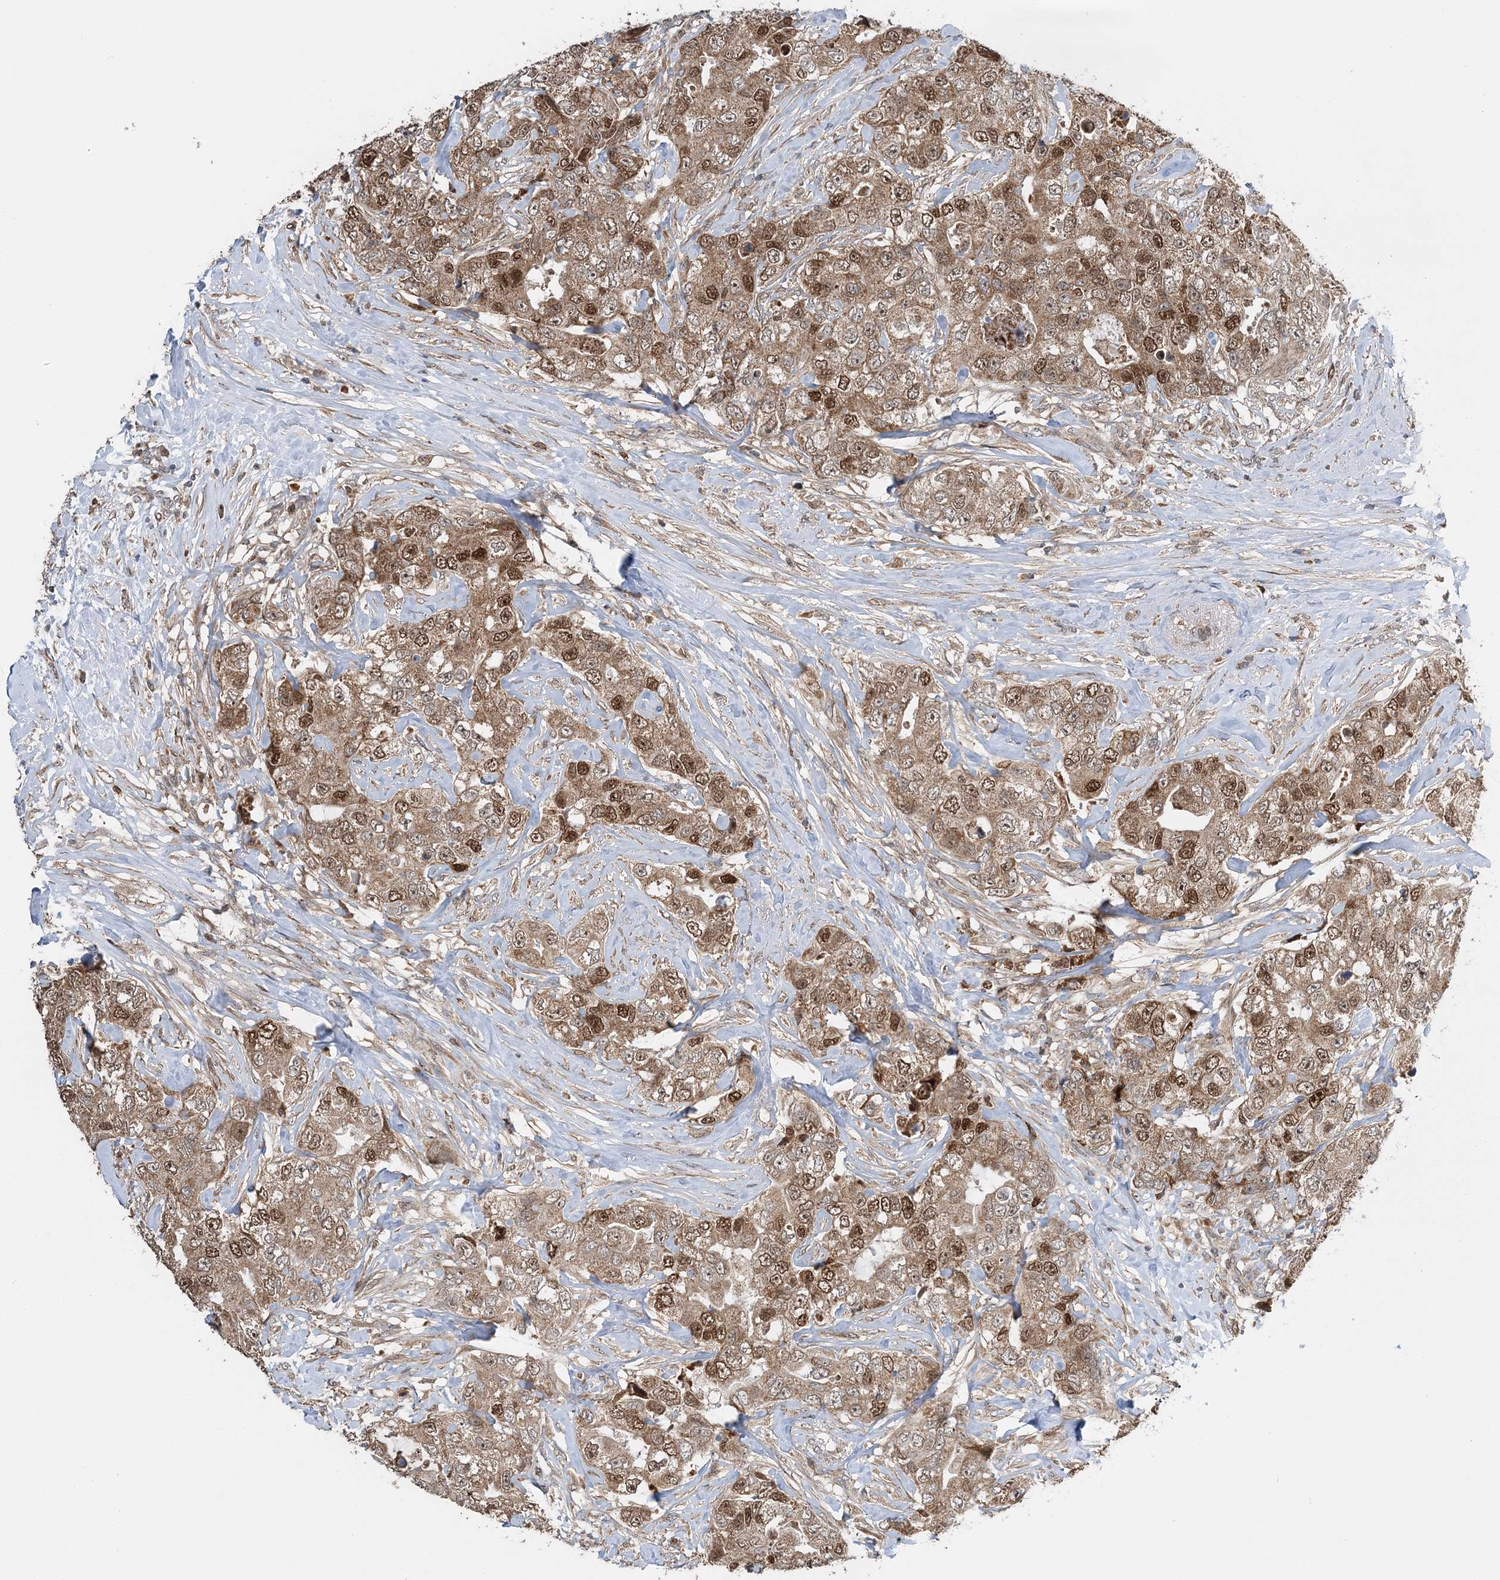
{"staining": {"intensity": "moderate", "quantity": ">75%", "location": "cytoplasmic/membranous,nuclear"}, "tissue": "breast cancer", "cell_type": "Tumor cells", "image_type": "cancer", "snomed": [{"axis": "morphology", "description": "Duct carcinoma"}, {"axis": "topography", "description": "Breast"}], "caption": "Immunohistochemical staining of human infiltrating ductal carcinoma (breast) demonstrates medium levels of moderate cytoplasmic/membranous and nuclear protein positivity in approximately >75% of tumor cells.", "gene": "KIF4A", "patient": {"sex": "female", "age": 62}}